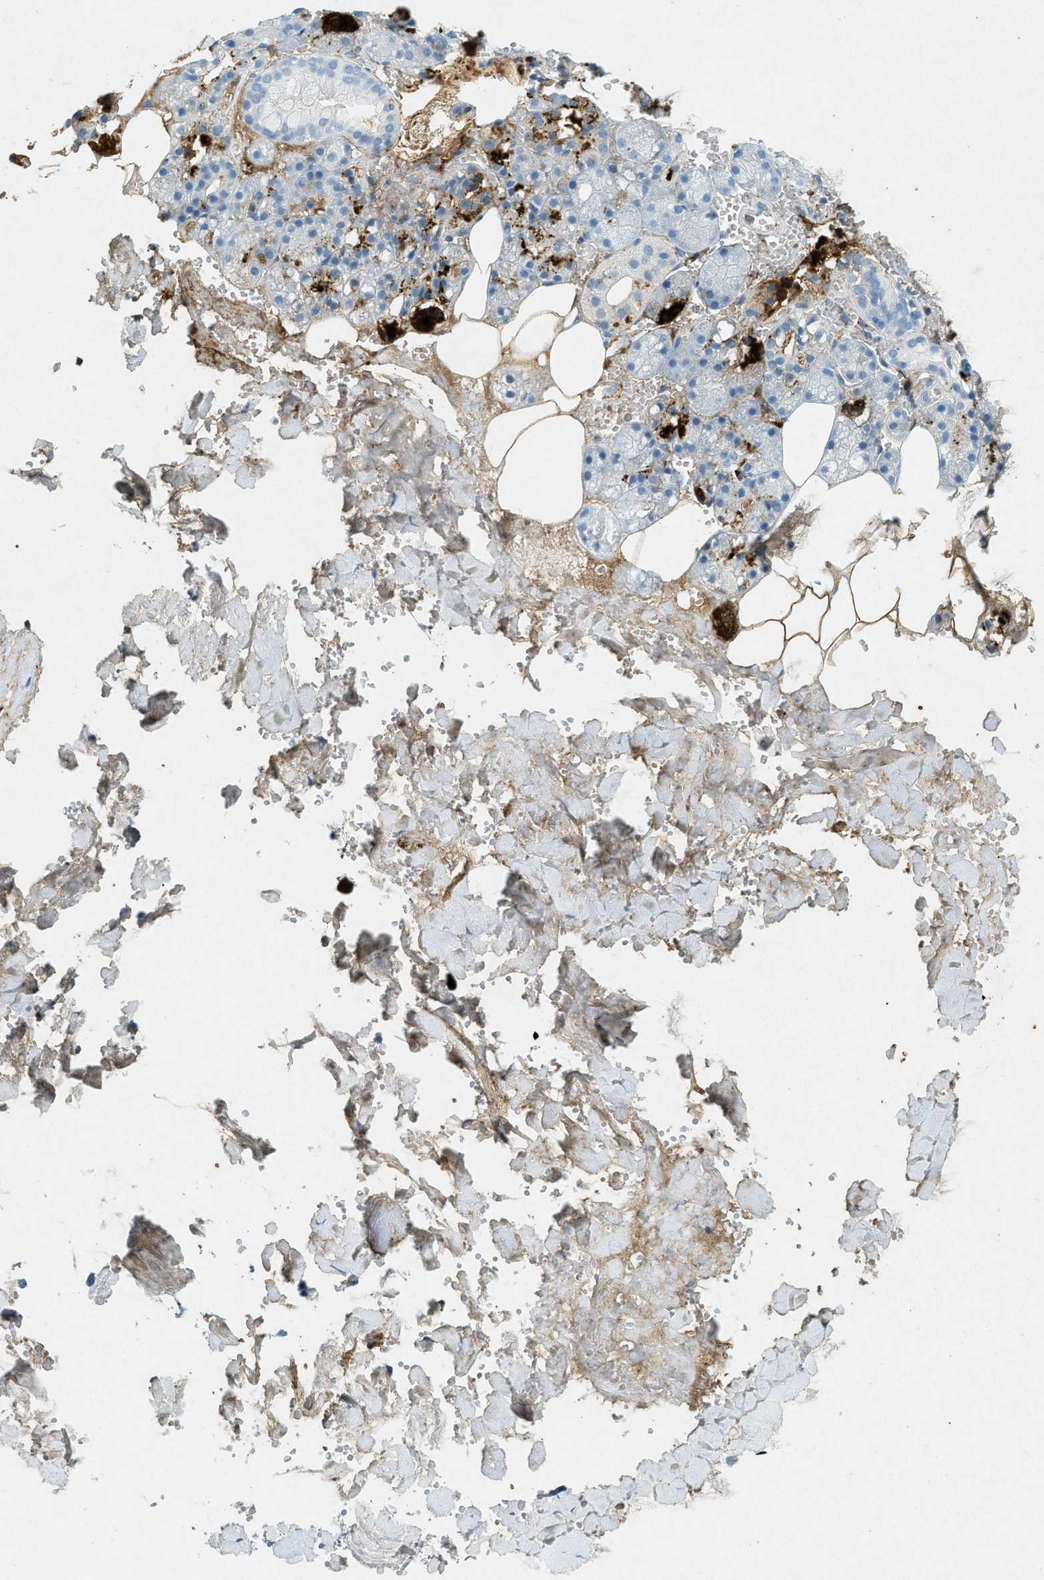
{"staining": {"intensity": "strong", "quantity": "25%-75%", "location": "cytoplasmic/membranous"}, "tissue": "salivary gland", "cell_type": "Glandular cells", "image_type": "normal", "snomed": [{"axis": "morphology", "description": "Normal tissue, NOS"}, {"axis": "topography", "description": "Salivary gland"}], "caption": "Immunohistochemical staining of benign salivary gland reveals 25%-75% levels of strong cytoplasmic/membranous protein positivity in approximately 25%-75% of glandular cells.", "gene": "F2", "patient": {"sex": "male", "age": 62}}